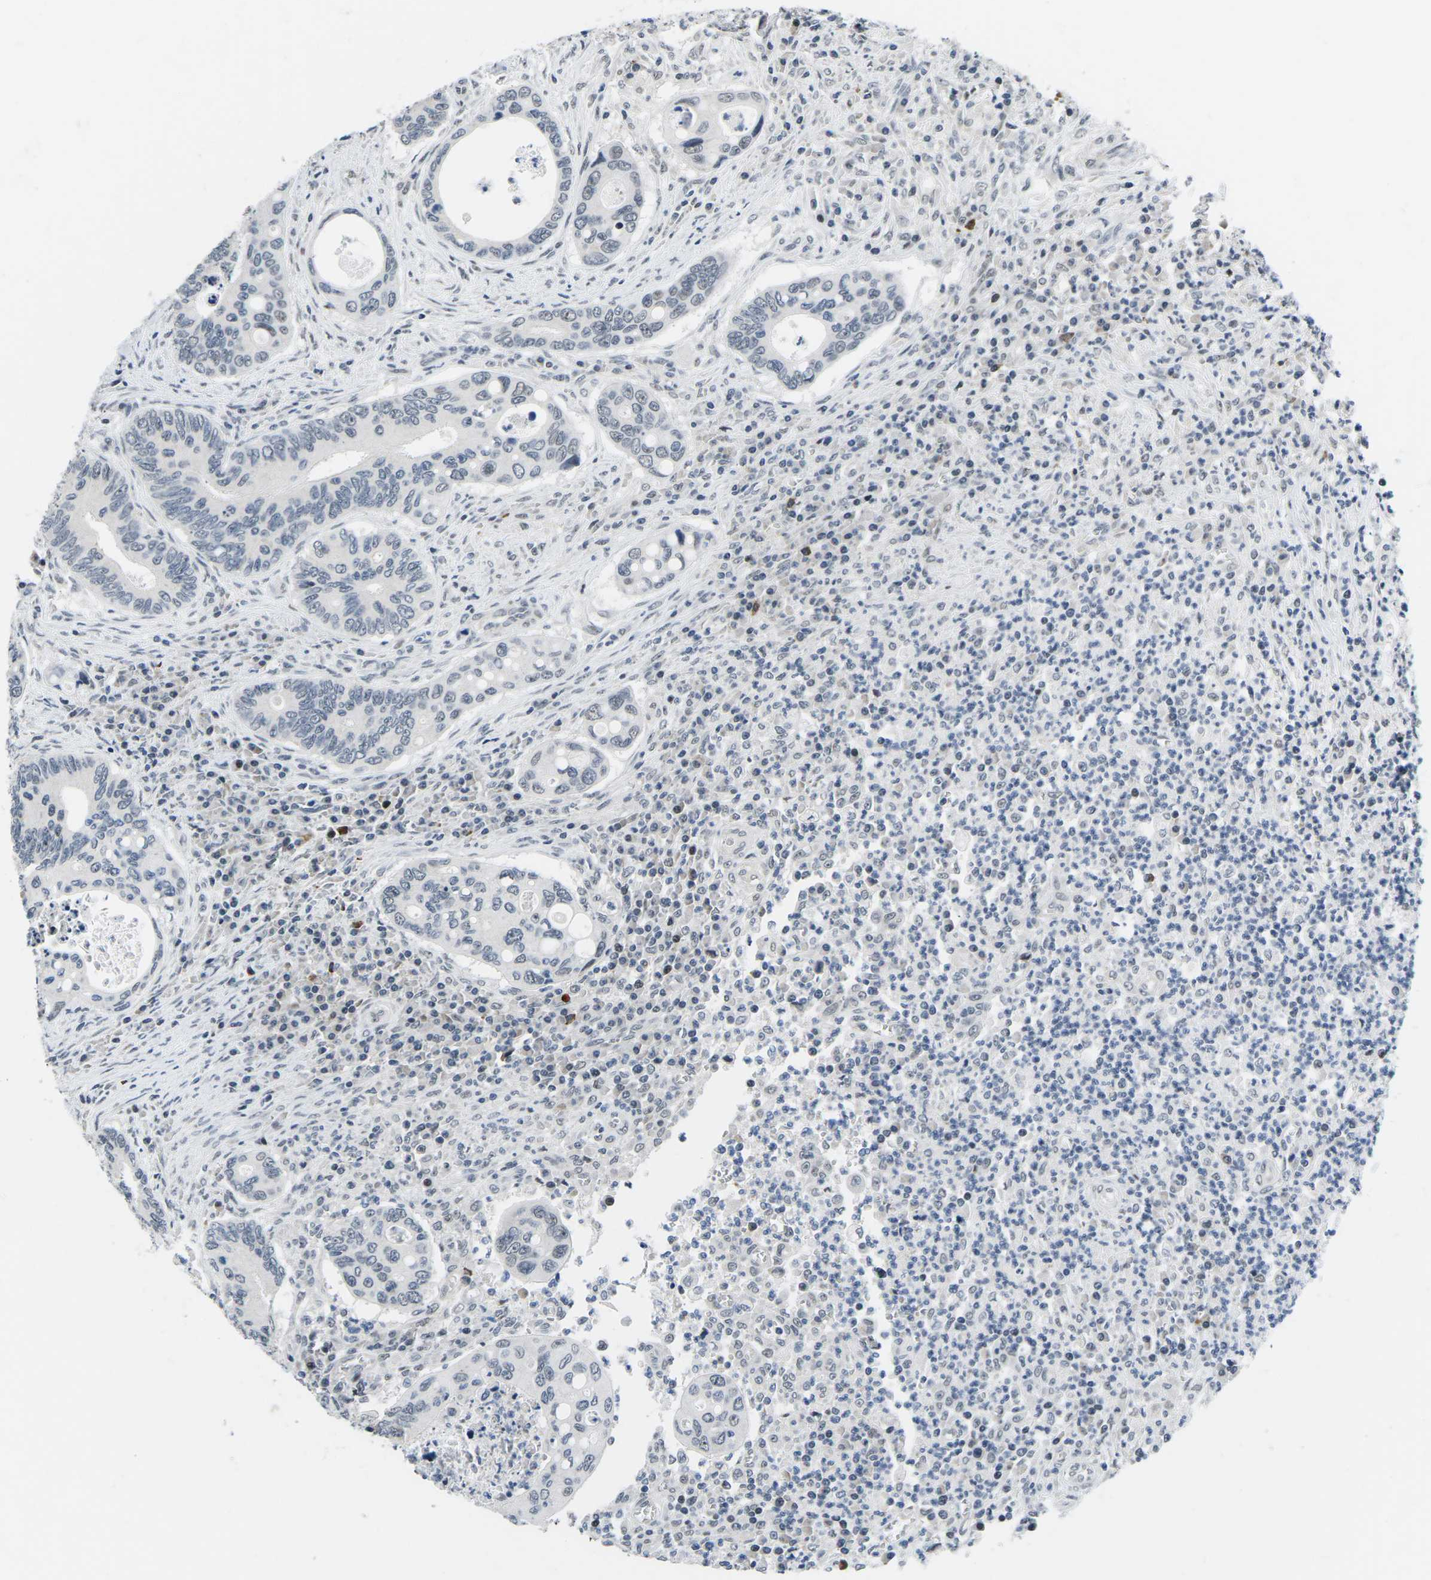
{"staining": {"intensity": "negative", "quantity": "none", "location": "none"}, "tissue": "colorectal cancer", "cell_type": "Tumor cells", "image_type": "cancer", "snomed": [{"axis": "morphology", "description": "Inflammation, NOS"}, {"axis": "morphology", "description": "Adenocarcinoma, NOS"}, {"axis": "topography", "description": "Colon"}], "caption": "There is no significant expression in tumor cells of colorectal cancer (adenocarcinoma).", "gene": "CDC73", "patient": {"sex": "male", "age": 72}}